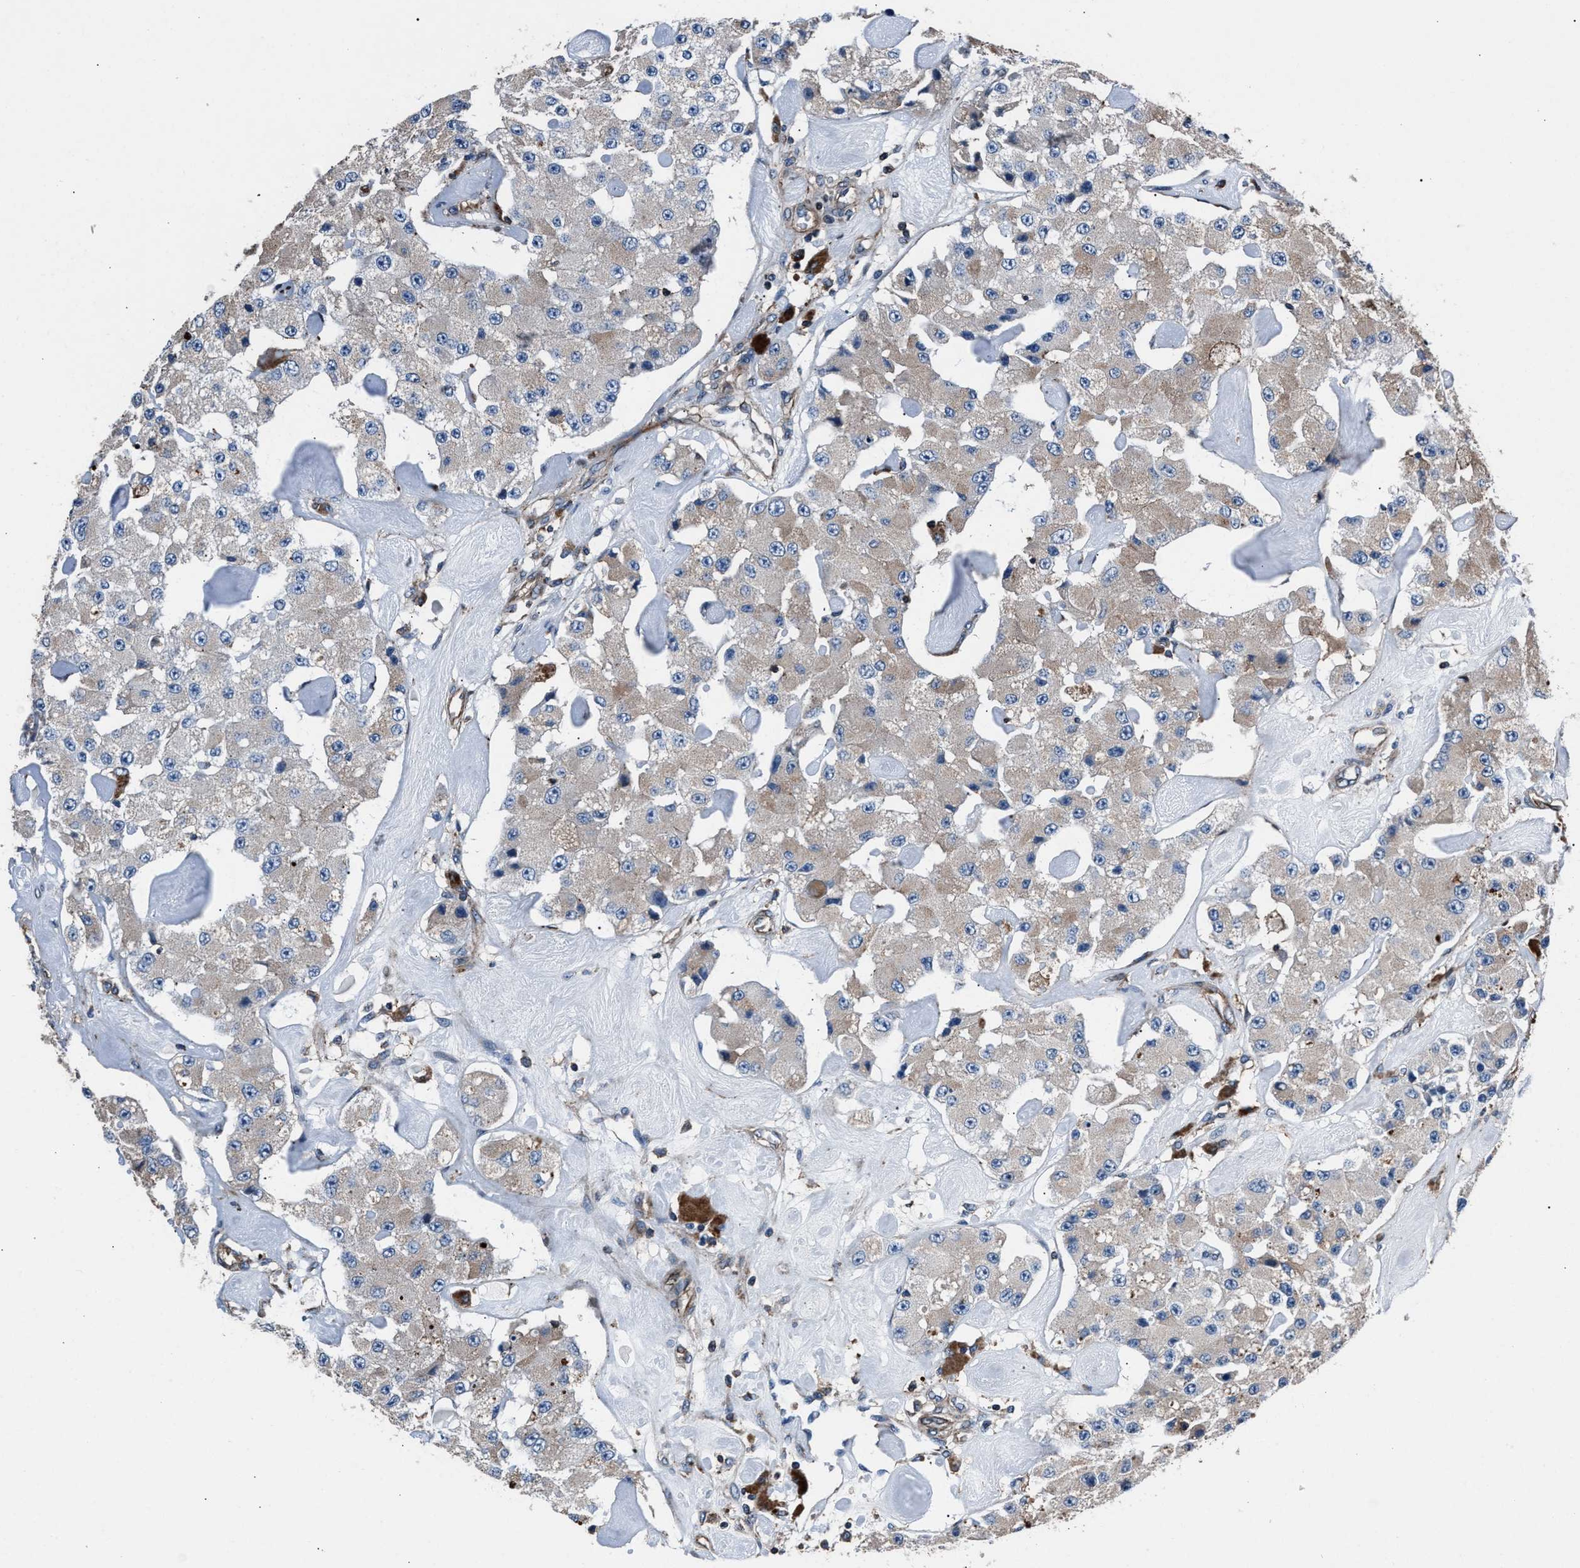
{"staining": {"intensity": "weak", "quantity": "<25%", "location": "cytoplasmic/membranous"}, "tissue": "carcinoid", "cell_type": "Tumor cells", "image_type": "cancer", "snomed": [{"axis": "morphology", "description": "Carcinoid, malignant, NOS"}, {"axis": "topography", "description": "Pancreas"}], "caption": "Tumor cells show no significant expression in malignant carcinoid.", "gene": "MFSD11", "patient": {"sex": "male", "age": 41}}